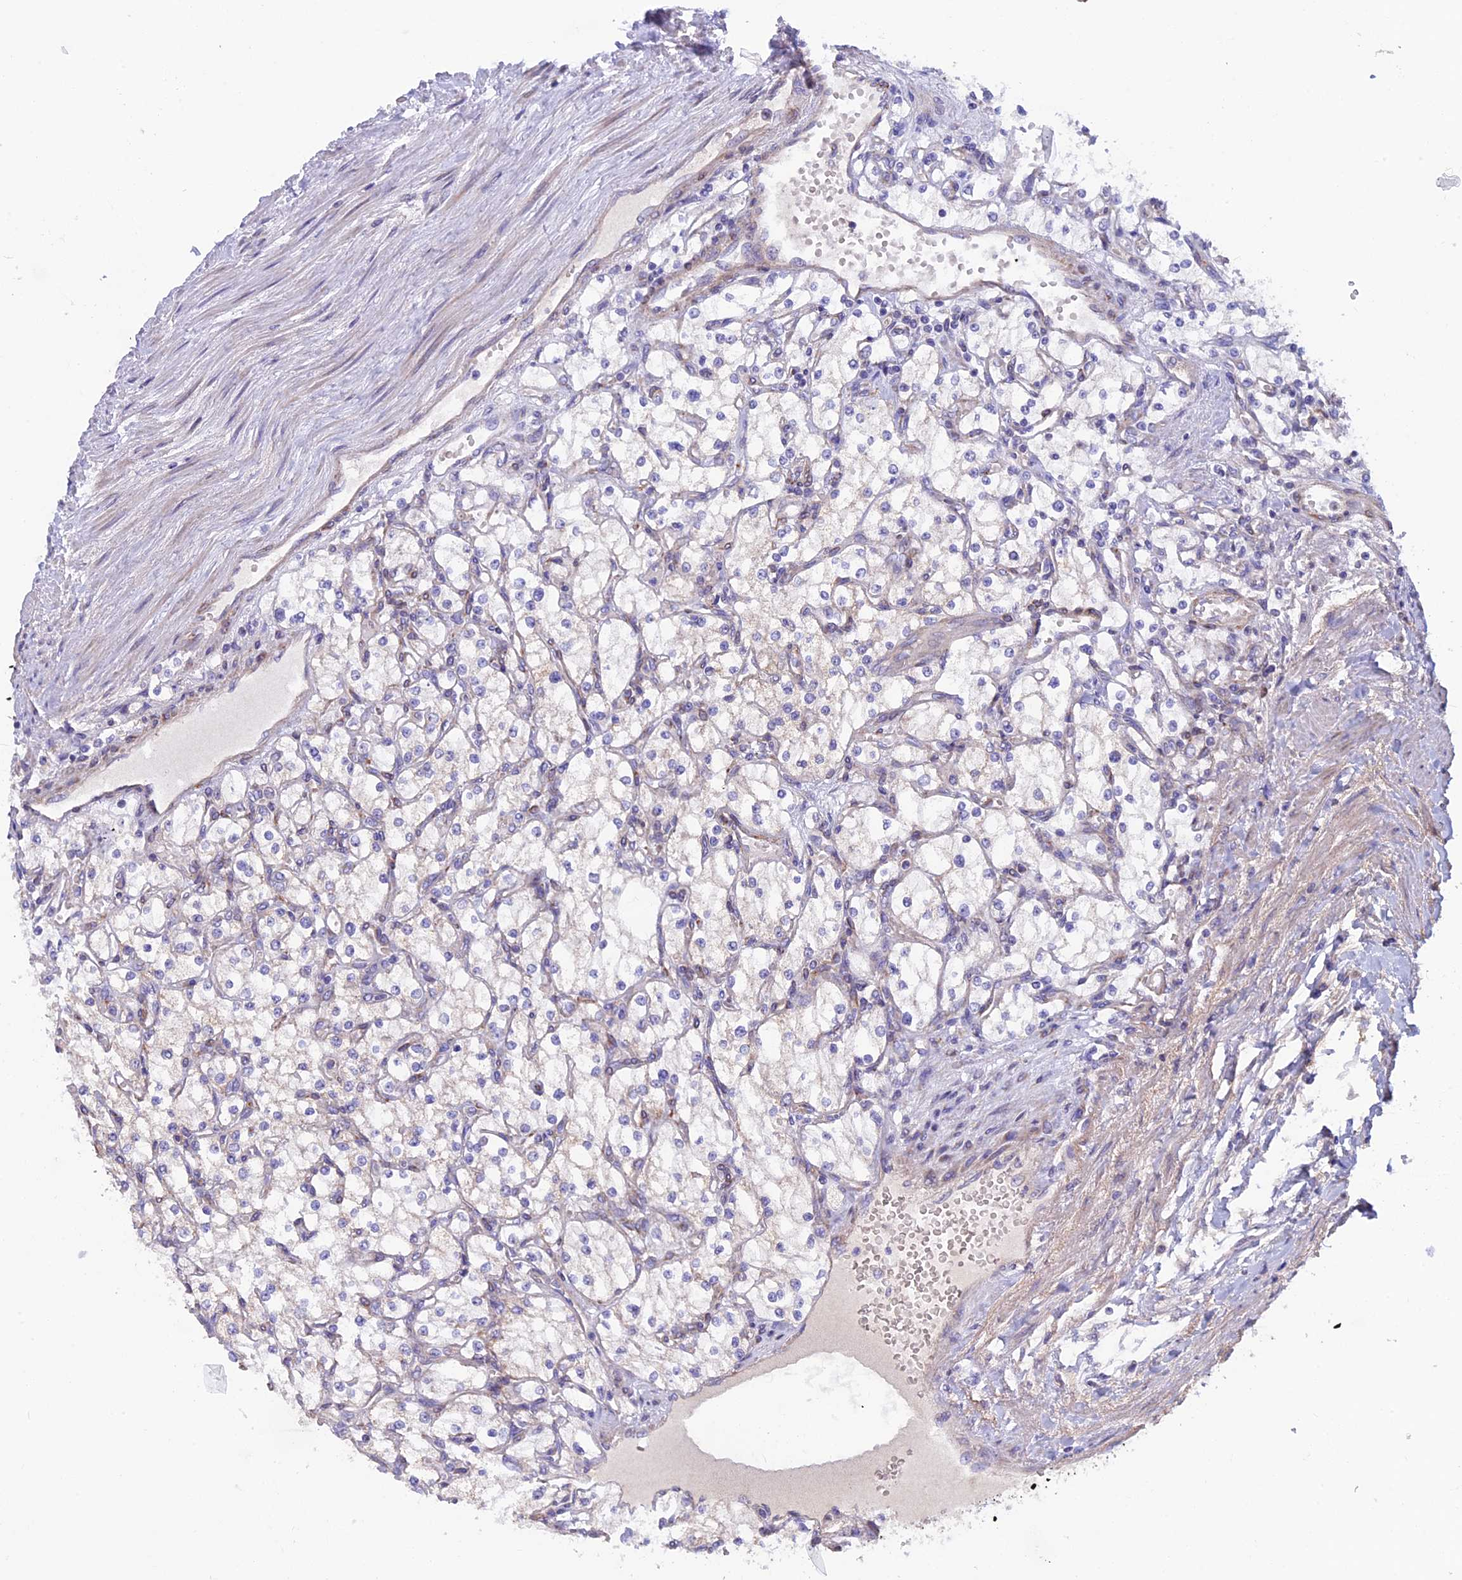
{"staining": {"intensity": "negative", "quantity": "none", "location": "none"}, "tissue": "renal cancer", "cell_type": "Tumor cells", "image_type": "cancer", "snomed": [{"axis": "morphology", "description": "Adenocarcinoma, NOS"}, {"axis": "topography", "description": "Kidney"}], "caption": "The IHC micrograph has no significant expression in tumor cells of renal adenocarcinoma tissue.", "gene": "ETFDH", "patient": {"sex": "male", "age": 80}}